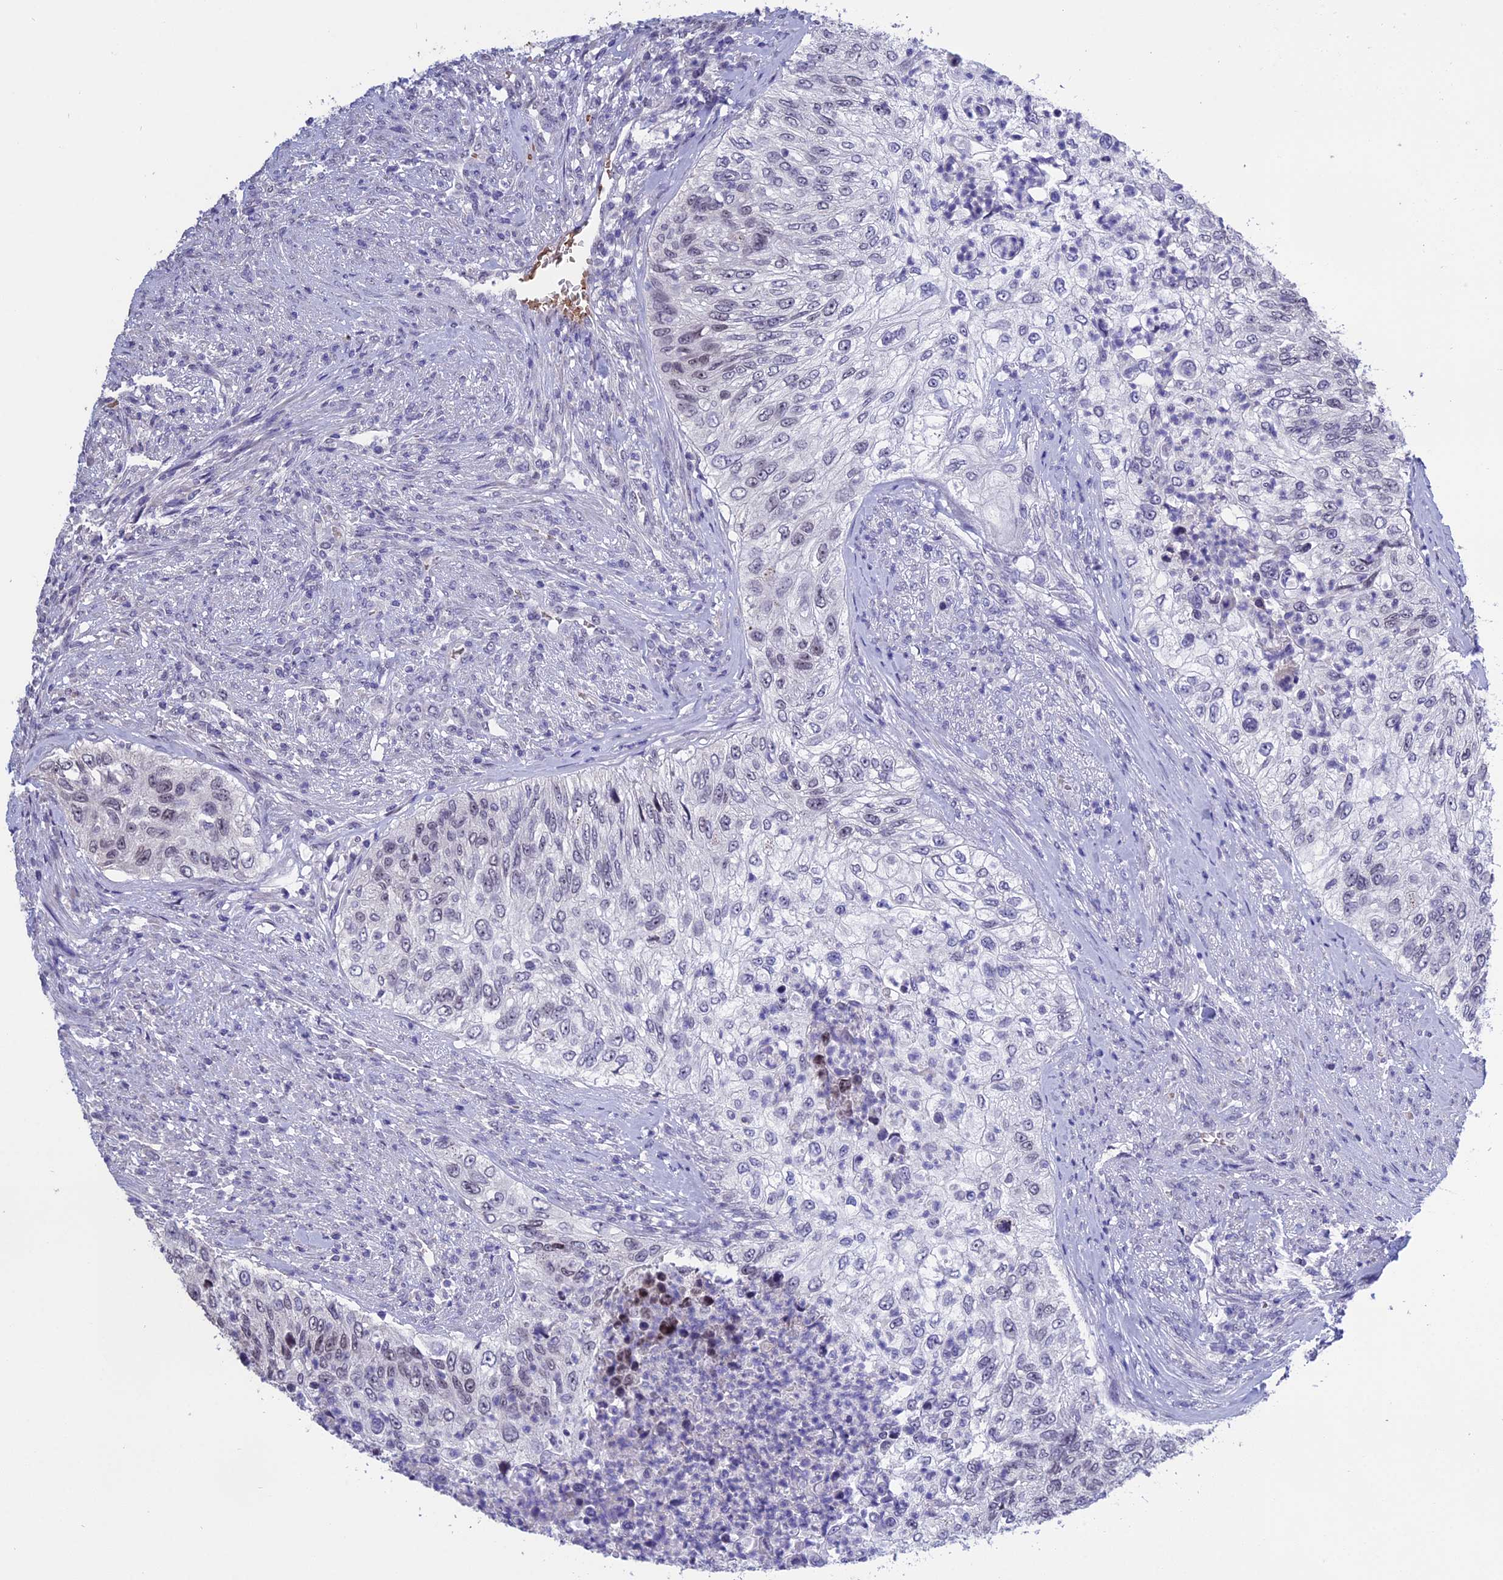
{"staining": {"intensity": "negative", "quantity": "none", "location": "none"}, "tissue": "urothelial cancer", "cell_type": "Tumor cells", "image_type": "cancer", "snomed": [{"axis": "morphology", "description": "Urothelial carcinoma, High grade"}, {"axis": "topography", "description": "Urinary bladder"}], "caption": "Urothelial cancer was stained to show a protein in brown. There is no significant positivity in tumor cells.", "gene": "KNOP1", "patient": {"sex": "female", "age": 60}}